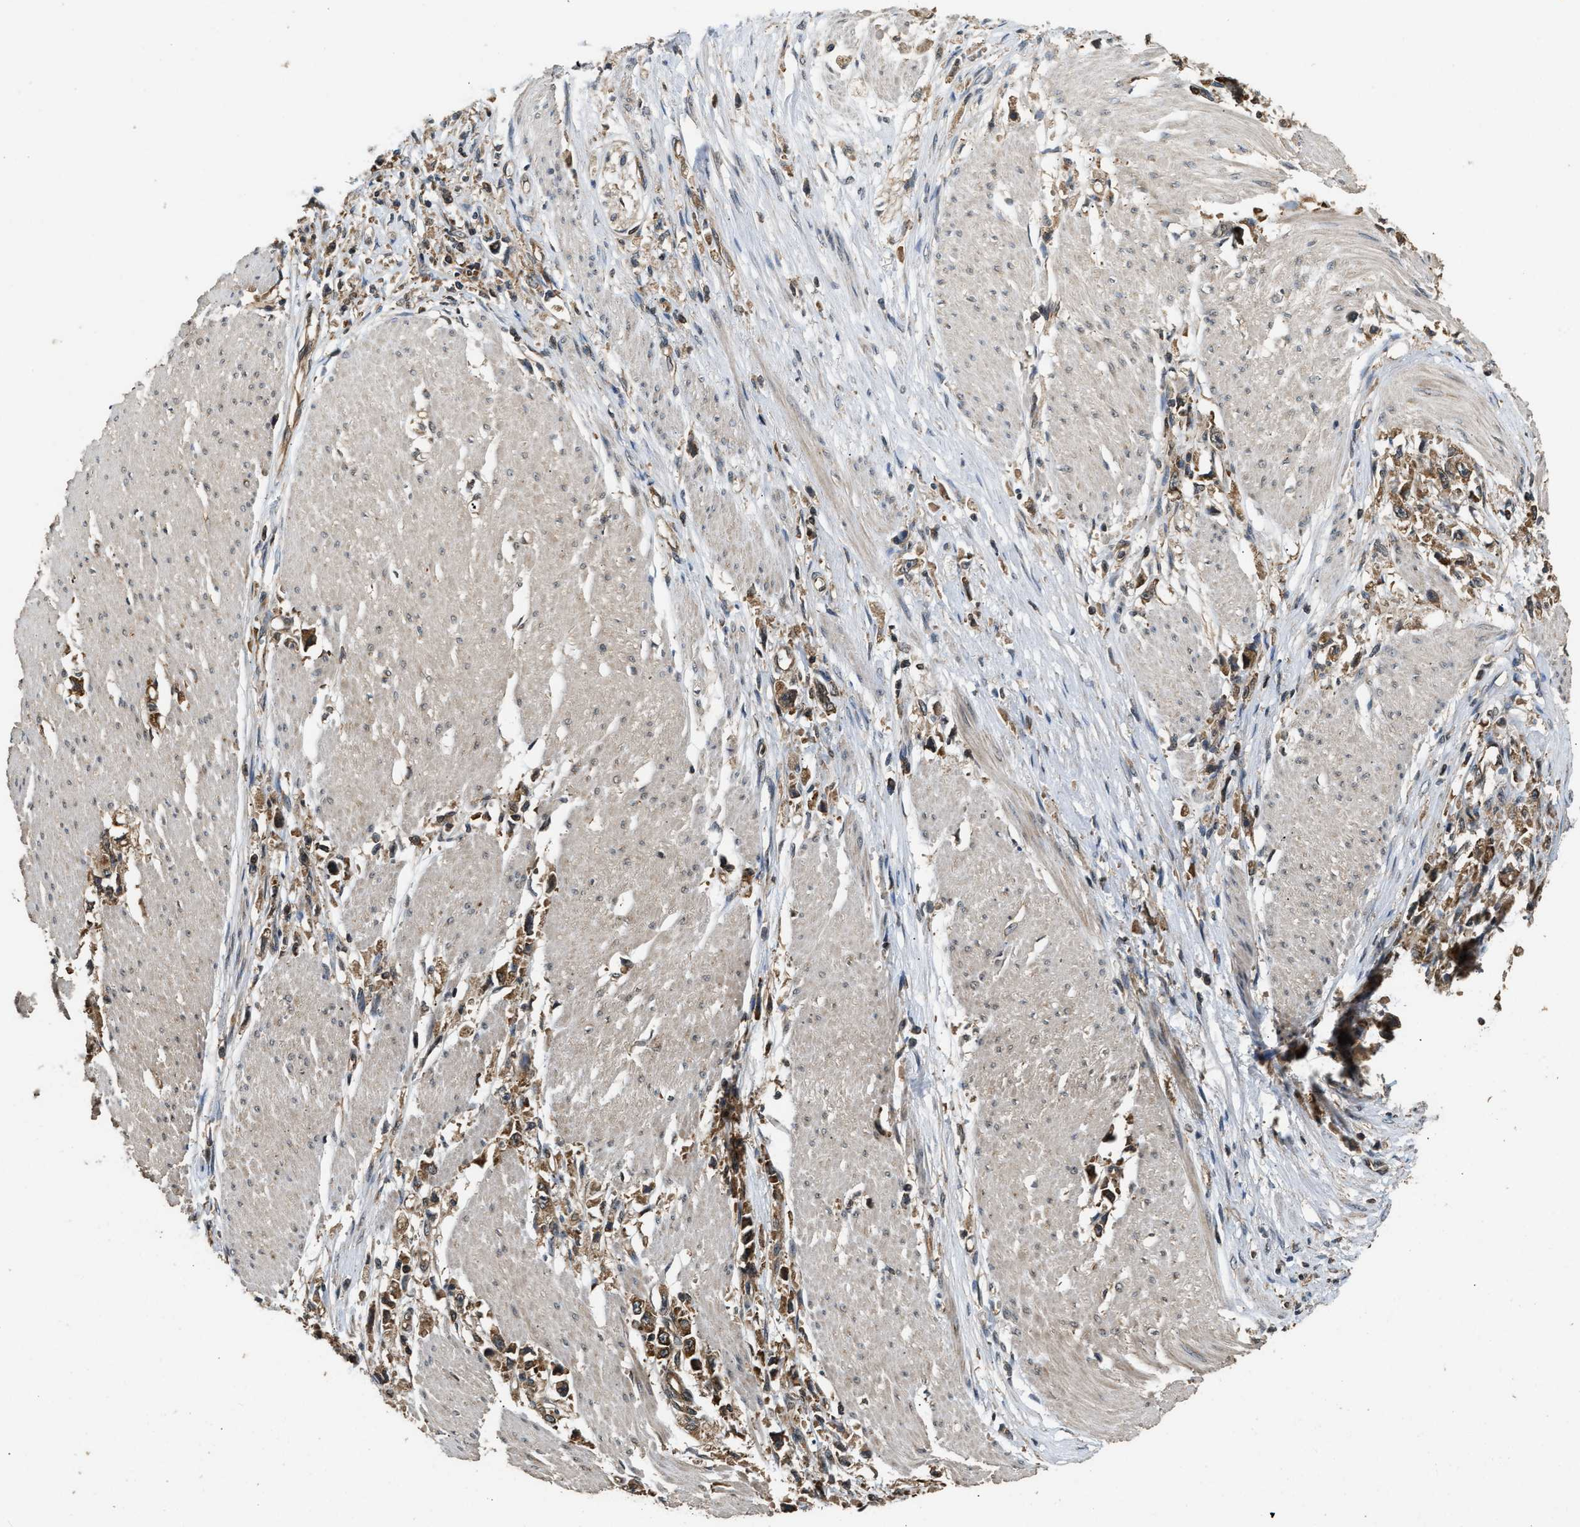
{"staining": {"intensity": "moderate", "quantity": ">75%", "location": "cytoplasmic/membranous"}, "tissue": "stomach cancer", "cell_type": "Tumor cells", "image_type": "cancer", "snomed": [{"axis": "morphology", "description": "Adenocarcinoma, NOS"}, {"axis": "topography", "description": "Stomach"}], "caption": "High-magnification brightfield microscopy of stomach cancer stained with DAB (brown) and counterstained with hematoxylin (blue). tumor cells exhibit moderate cytoplasmic/membranous expression is appreciated in about>75% of cells.", "gene": "DNAJC2", "patient": {"sex": "female", "age": 59}}